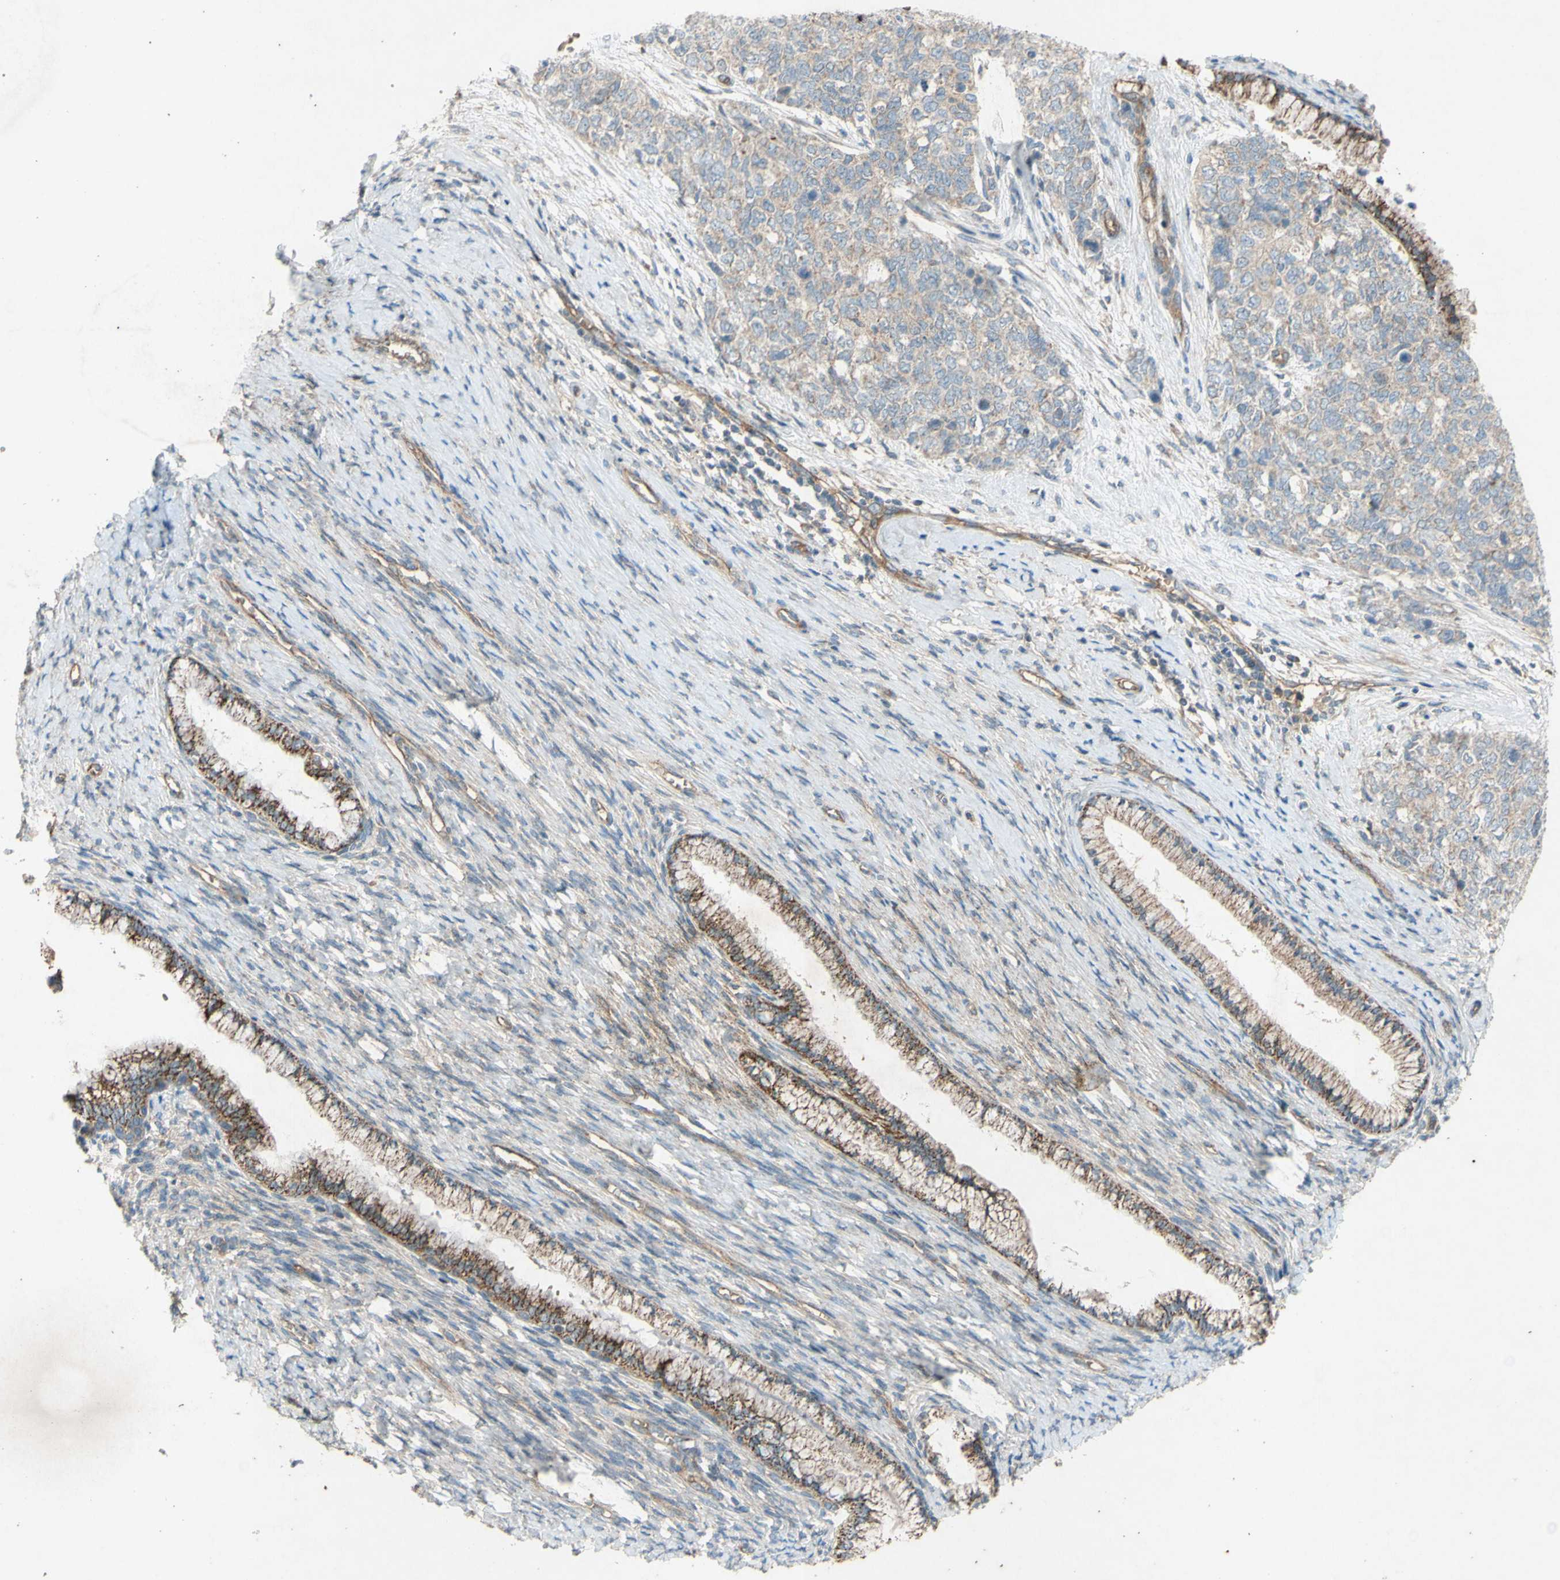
{"staining": {"intensity": "weak", "quantity": ">75%", "location": "cytoplasmic/membranous"}, "tissue": "cervical cancer", "cell_type": "Tumor cells", "image_type": "cancer", "snomed": [{"axis": "morphology", "description": "Squamous cell carcinoma, NOS"}, {"axis": "topography", "description": "Cervix"}], "caption": "Immunohistochemical staining of human squamous cell carcinoma (cervical) shows low levels of weak cytoplasmic/membranous expression in about >75% of tumor cells.", "gene": "TST", "patient": {"sex": "female", "age": 63}}